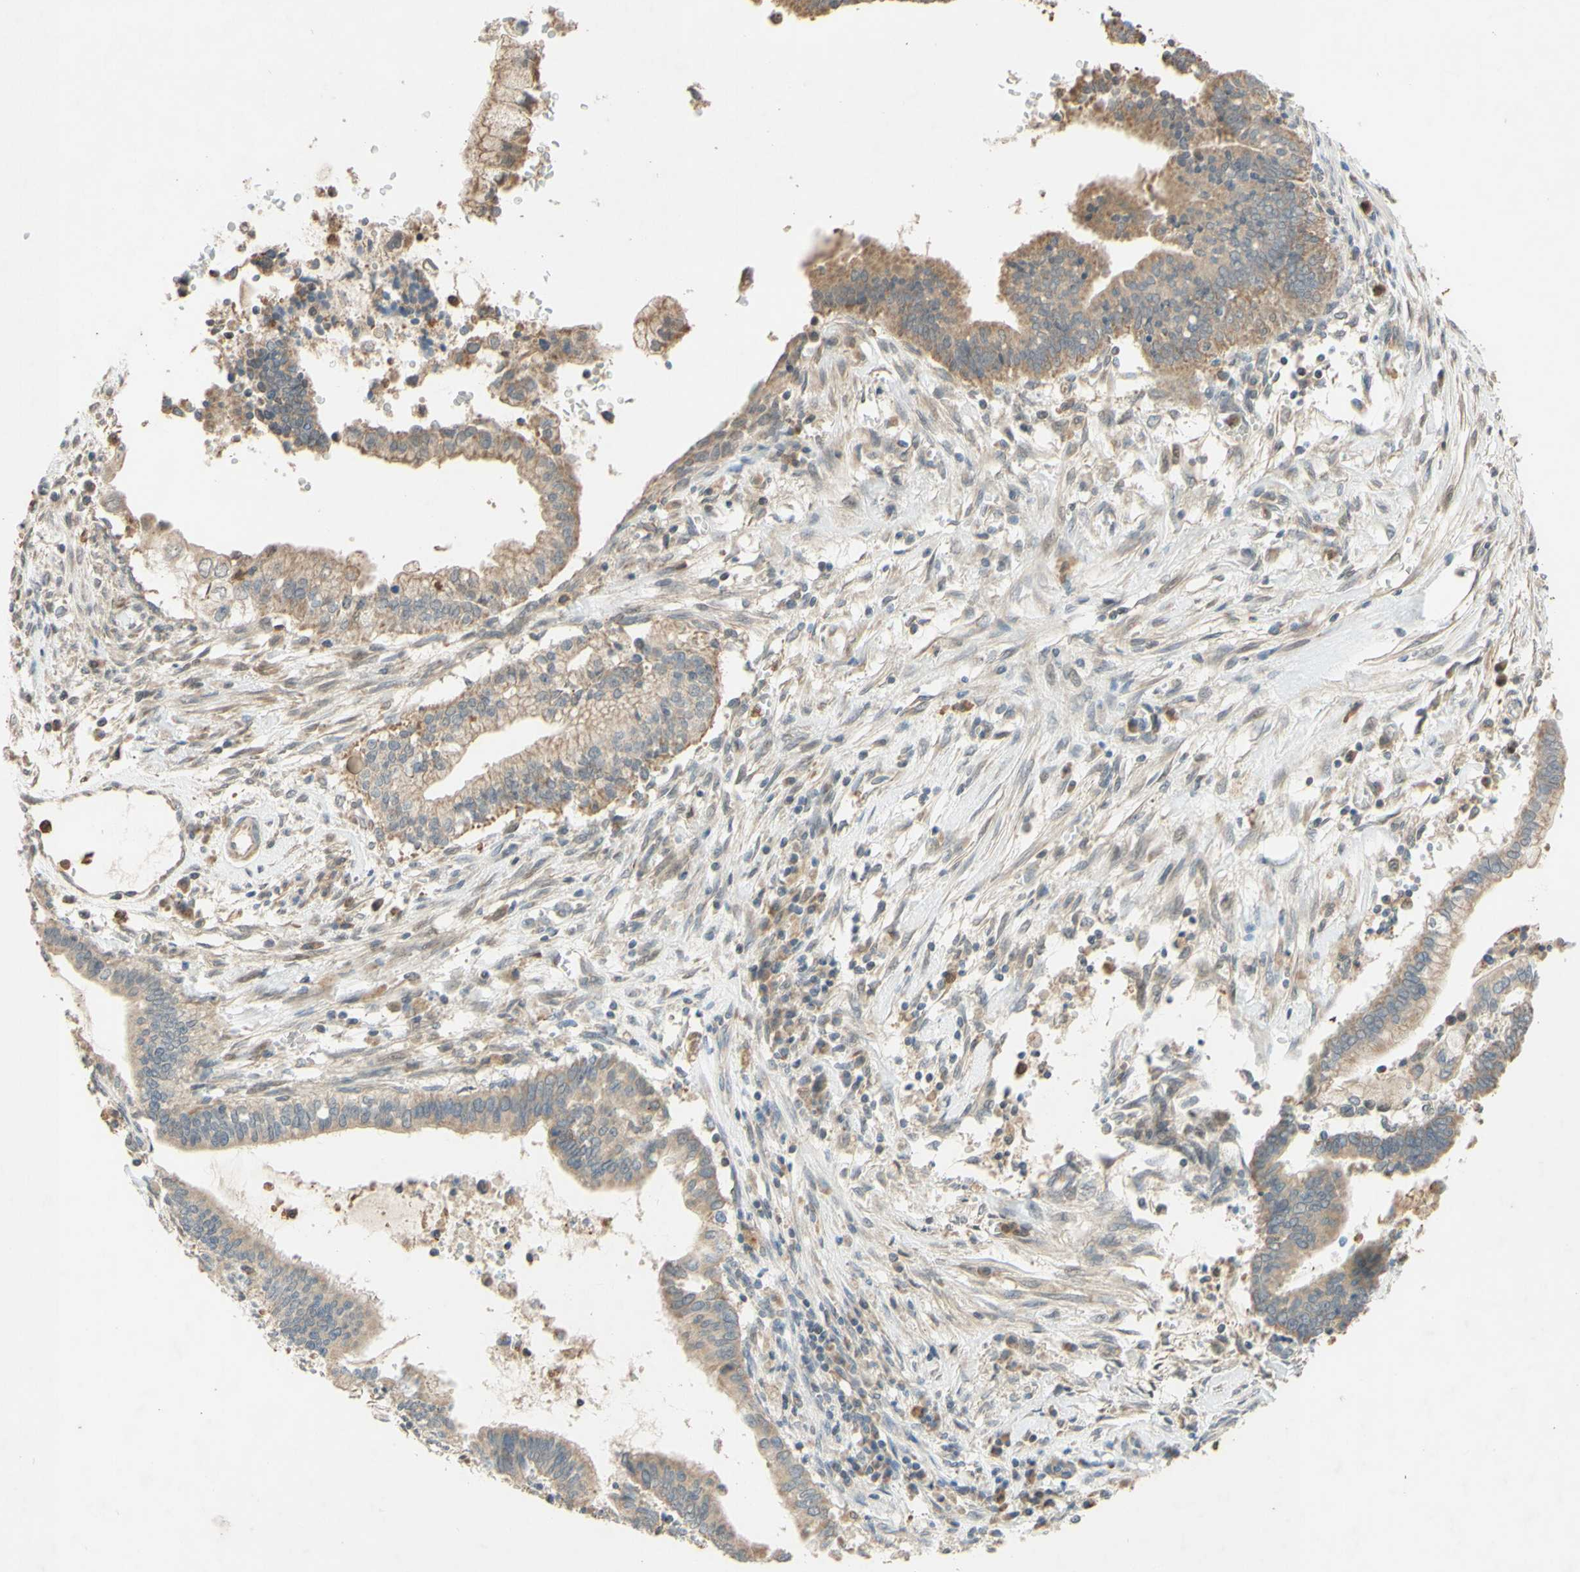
{"staining": {"intensity": "moderate", "quantity": ">75%", "location": "cytoplasmic/membranous"}, "tissue": "cervical cancer", "cell_type": "Tumor cells", "image_type": "cancer", "snomed": [{"axis": "morphology", "description": "Adenocarcinoma, NOS"}, {"axis": "topography", "description": "Cervix"}], "caption": "This is an image of IHC staining of cervical cancer (adenocarcinoma), which shows moderate positivity in the cytoplasmic/membranous of tumor cells.", "gene": "GATA1", "patient": {"sex": "female", "age": 44}}